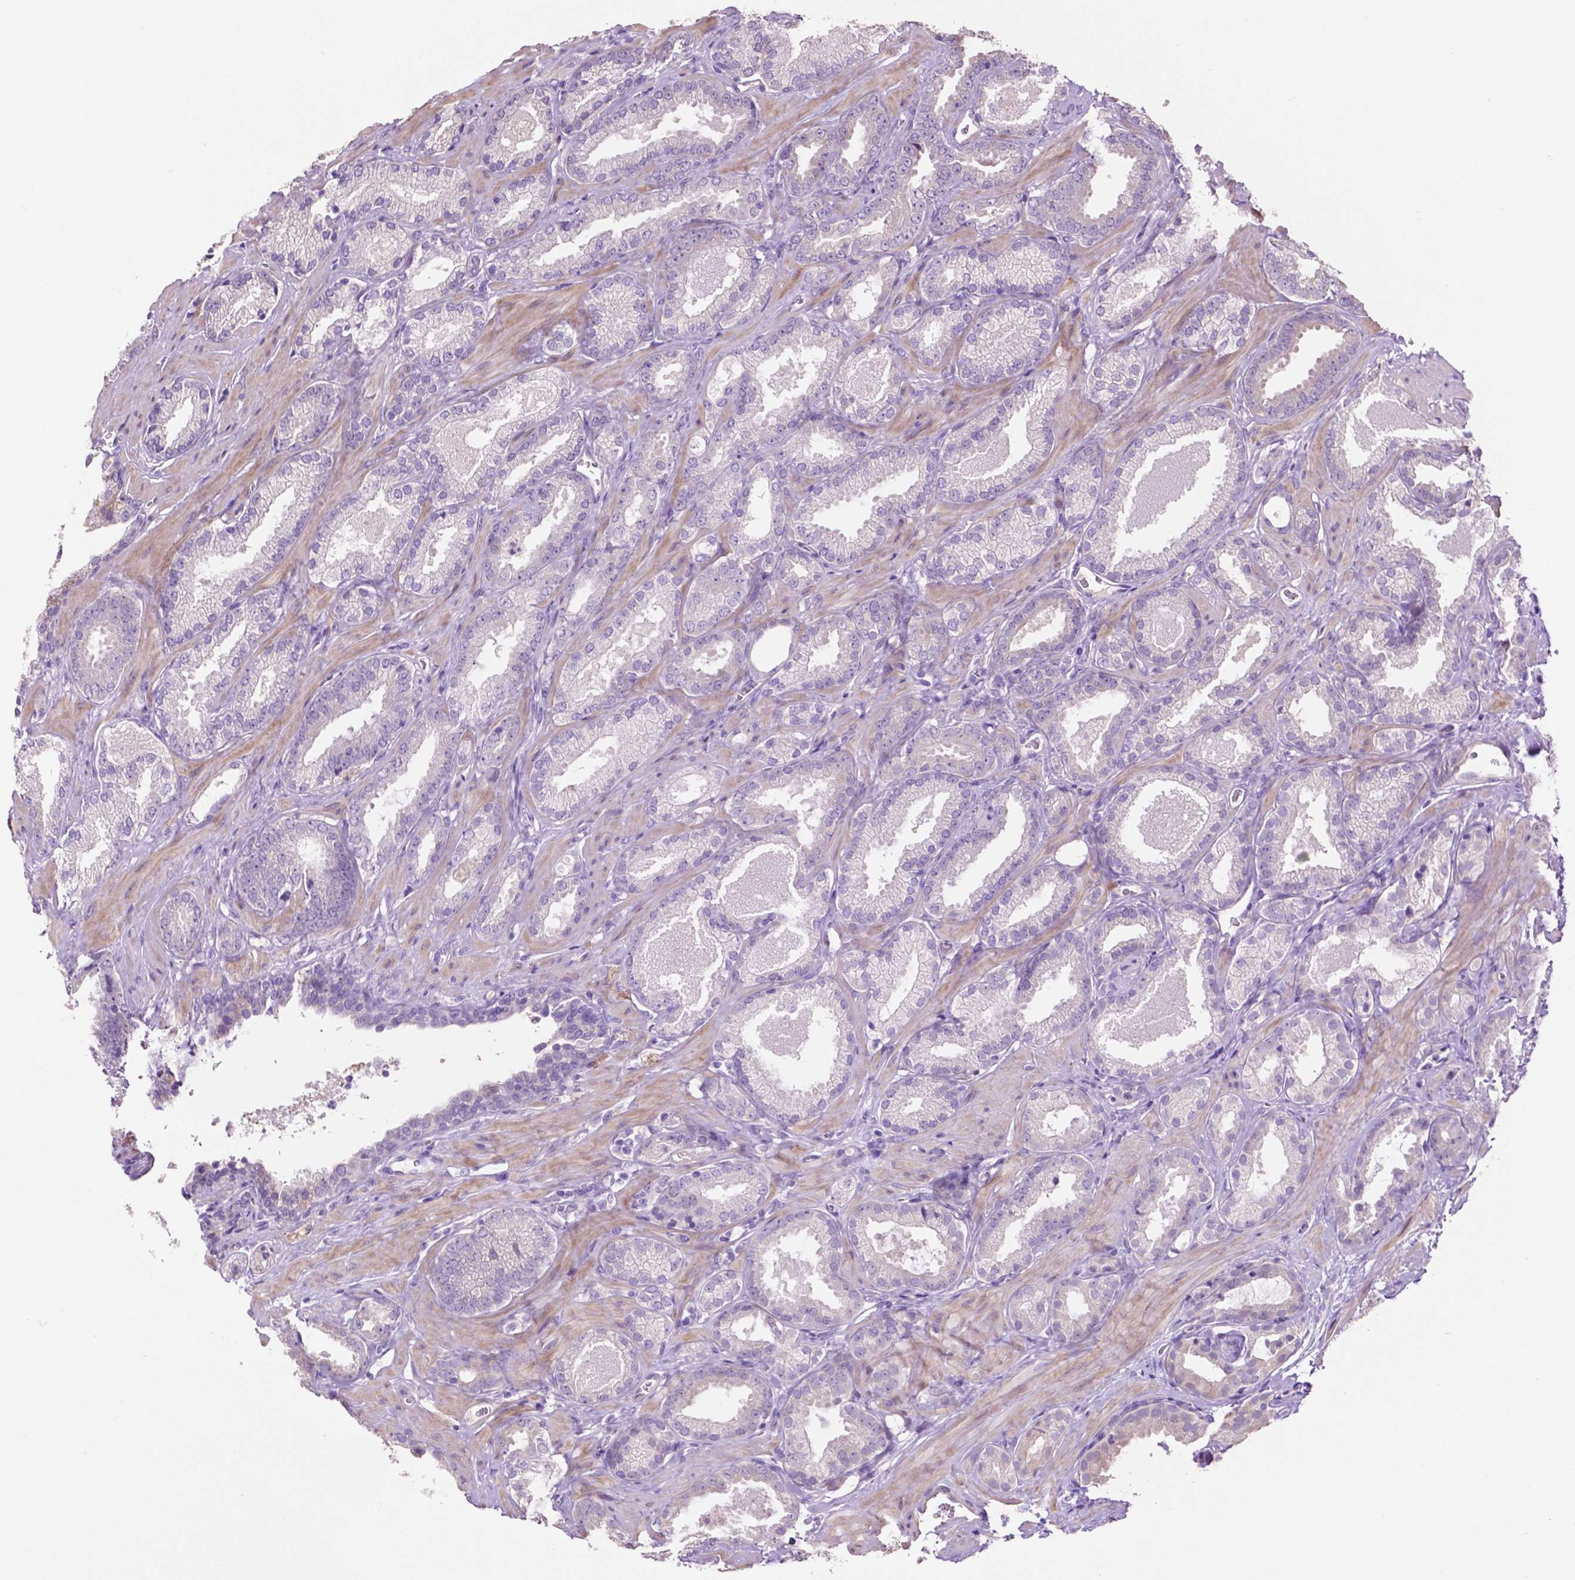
{"staining": {"intensity": "negative", "quantity": "none", "location": "none"}, "tissue": "prostate cancer", "cell_type": "Tumor cells", "image_type": "cancer", "snomed": [{"axis": "morphology", "description": "Adenocarcinoma, Low grade"}, {"axis": "topography", "description": "Prostate"}], "caption": "A high-resolution micrograph shows immunohistochemistry staining of prostate cancer (low-grade adenocarcinoma), which exhibits no significant expression in tumor cells.", "gene": "CLDN17", "patient": {"sex": "male", "age": 62}}